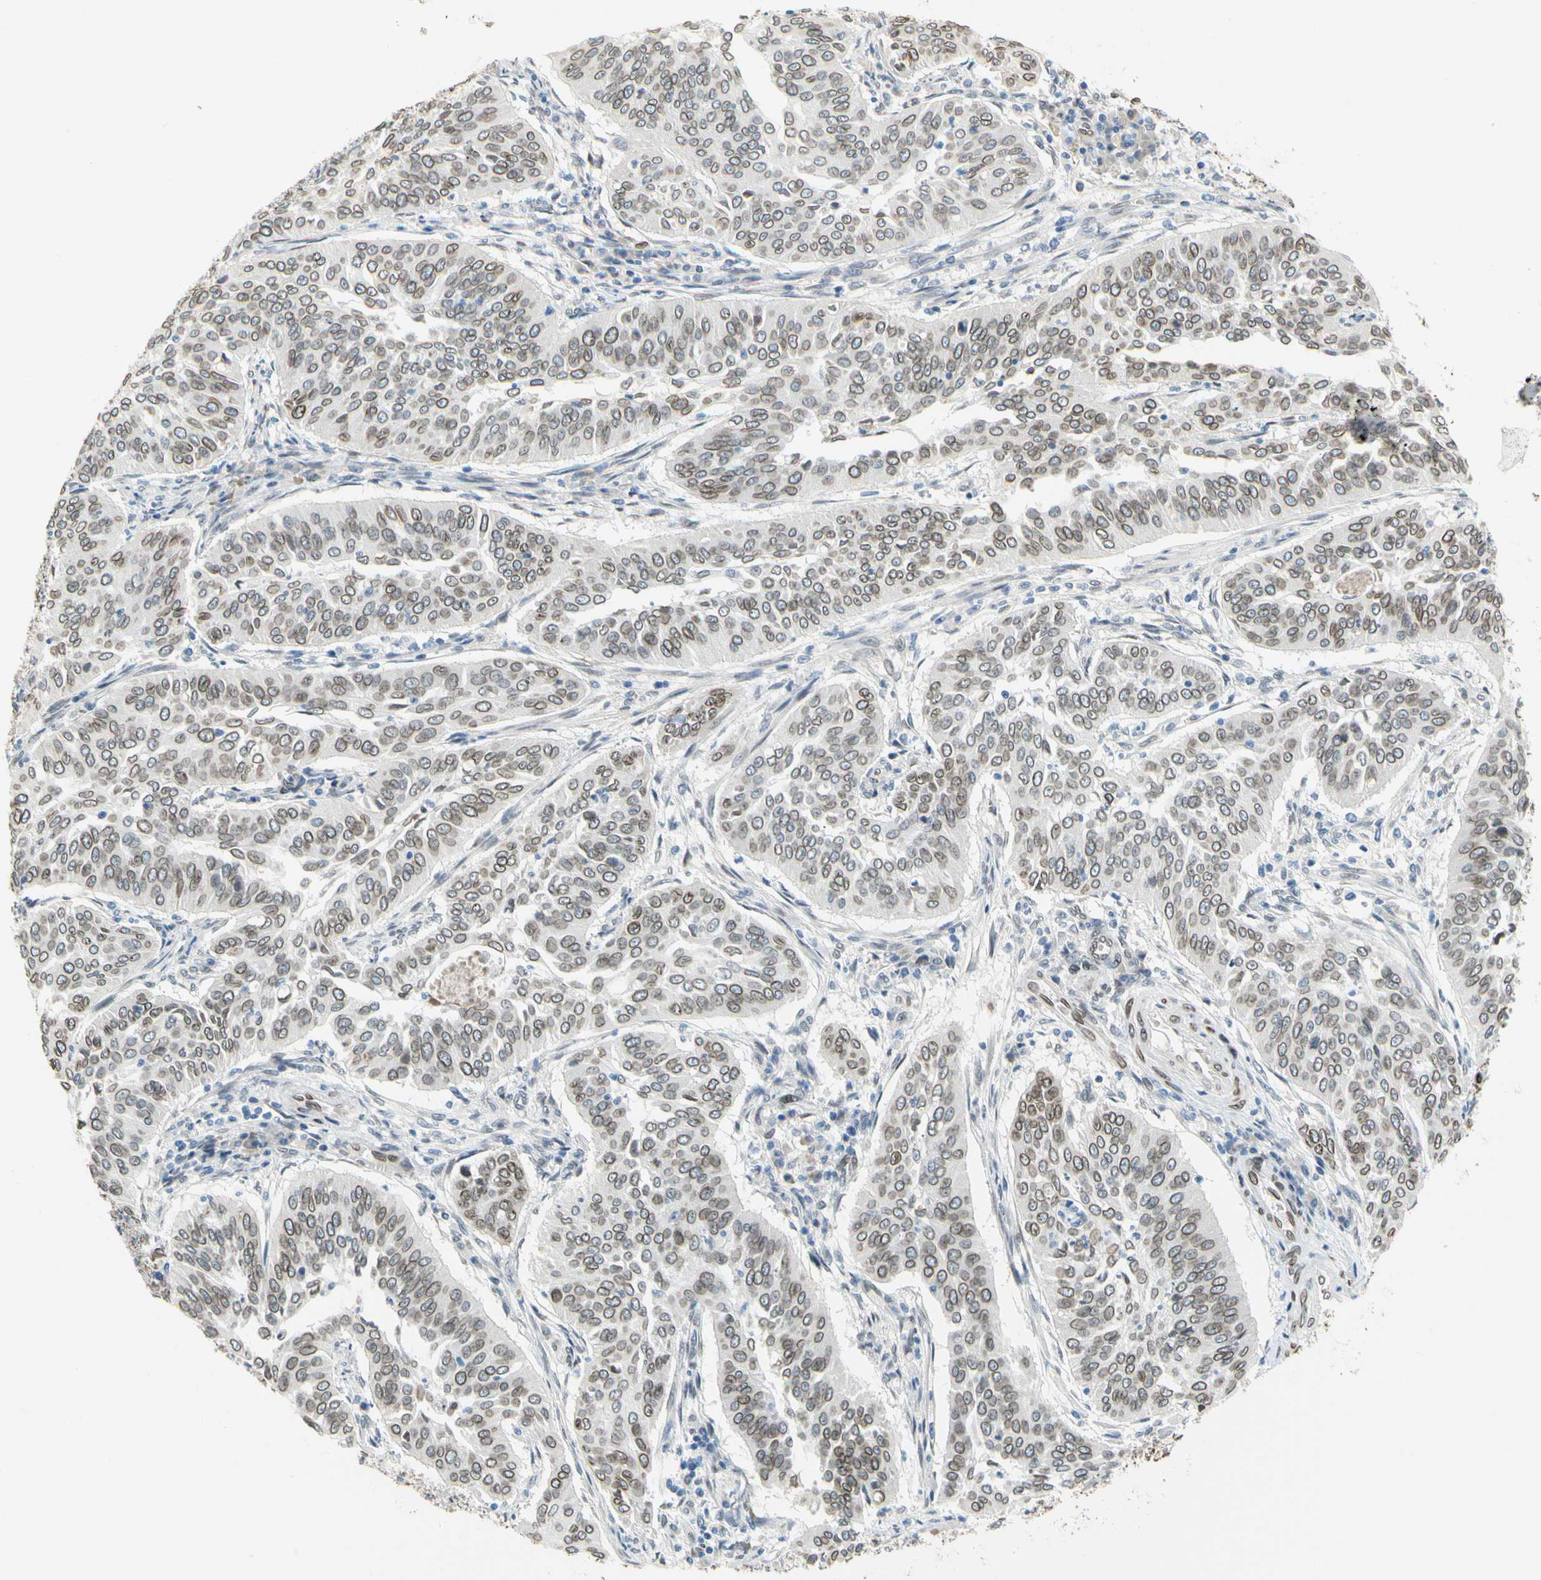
{"staining": {"intensity": "moderate", "quantity": ">75%", "location": "cytoplasmic/membranous,nuclear"}, "tissue": "cervical cancer", "cell_type": "Tumor cells", "image_type": "cancer", "snomed": [{"axis": "morphology", "description": "Normal tissue, NOS"}, {"axis": "morphology", "description": "Squamous cell carcinoma, NOS"}, {"axis": "topography", "description": "Cervix"}], "caption": "Human cervical cancer stained with a protein marker shows moderate staining in tumor cells.", "gene": "SUN1", "patient": {"sex": "female", "age": 39}}